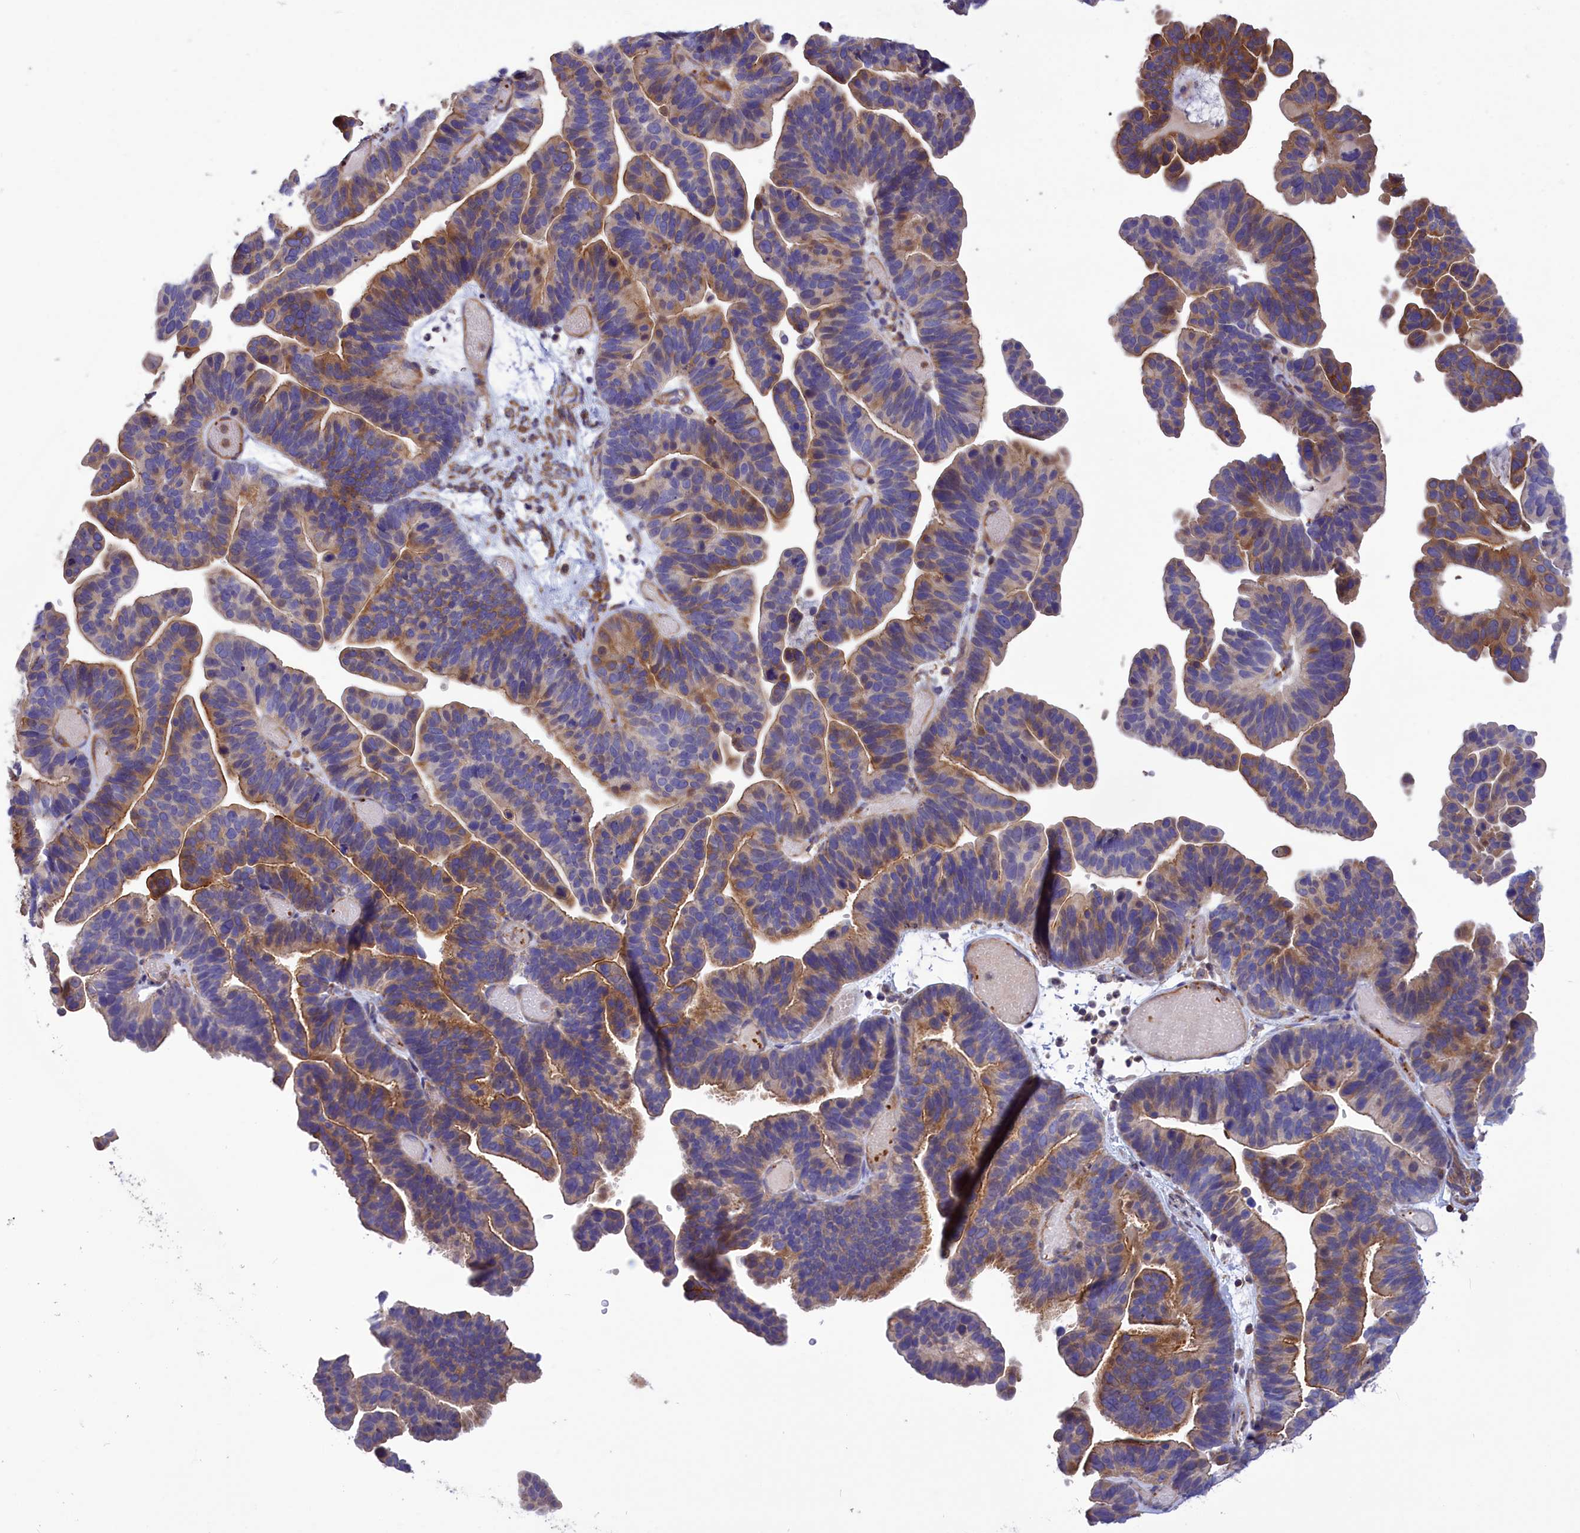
{"staining": {"intensity": "moderate", "quantity": "25%-75%", "location": "cytoplasmic/membranous"}, "tissue": "ovarian cancer", "cell_type": "Tumor cells", "image_type": "cancer", "snomed": [{"axis": "morphology", "description": "Cystadenocarcinoma, serous, NOS"}, {"axis": "topography", "description": "Ovary"}], "caption": "The image reveals staining of ovarian cancer, revealing moderate cytoplasmic/membranous protein staining (brown color) within tumor cells.", "gene": "AMDHD2", "patient": {"sex": "female", "age": 56}}